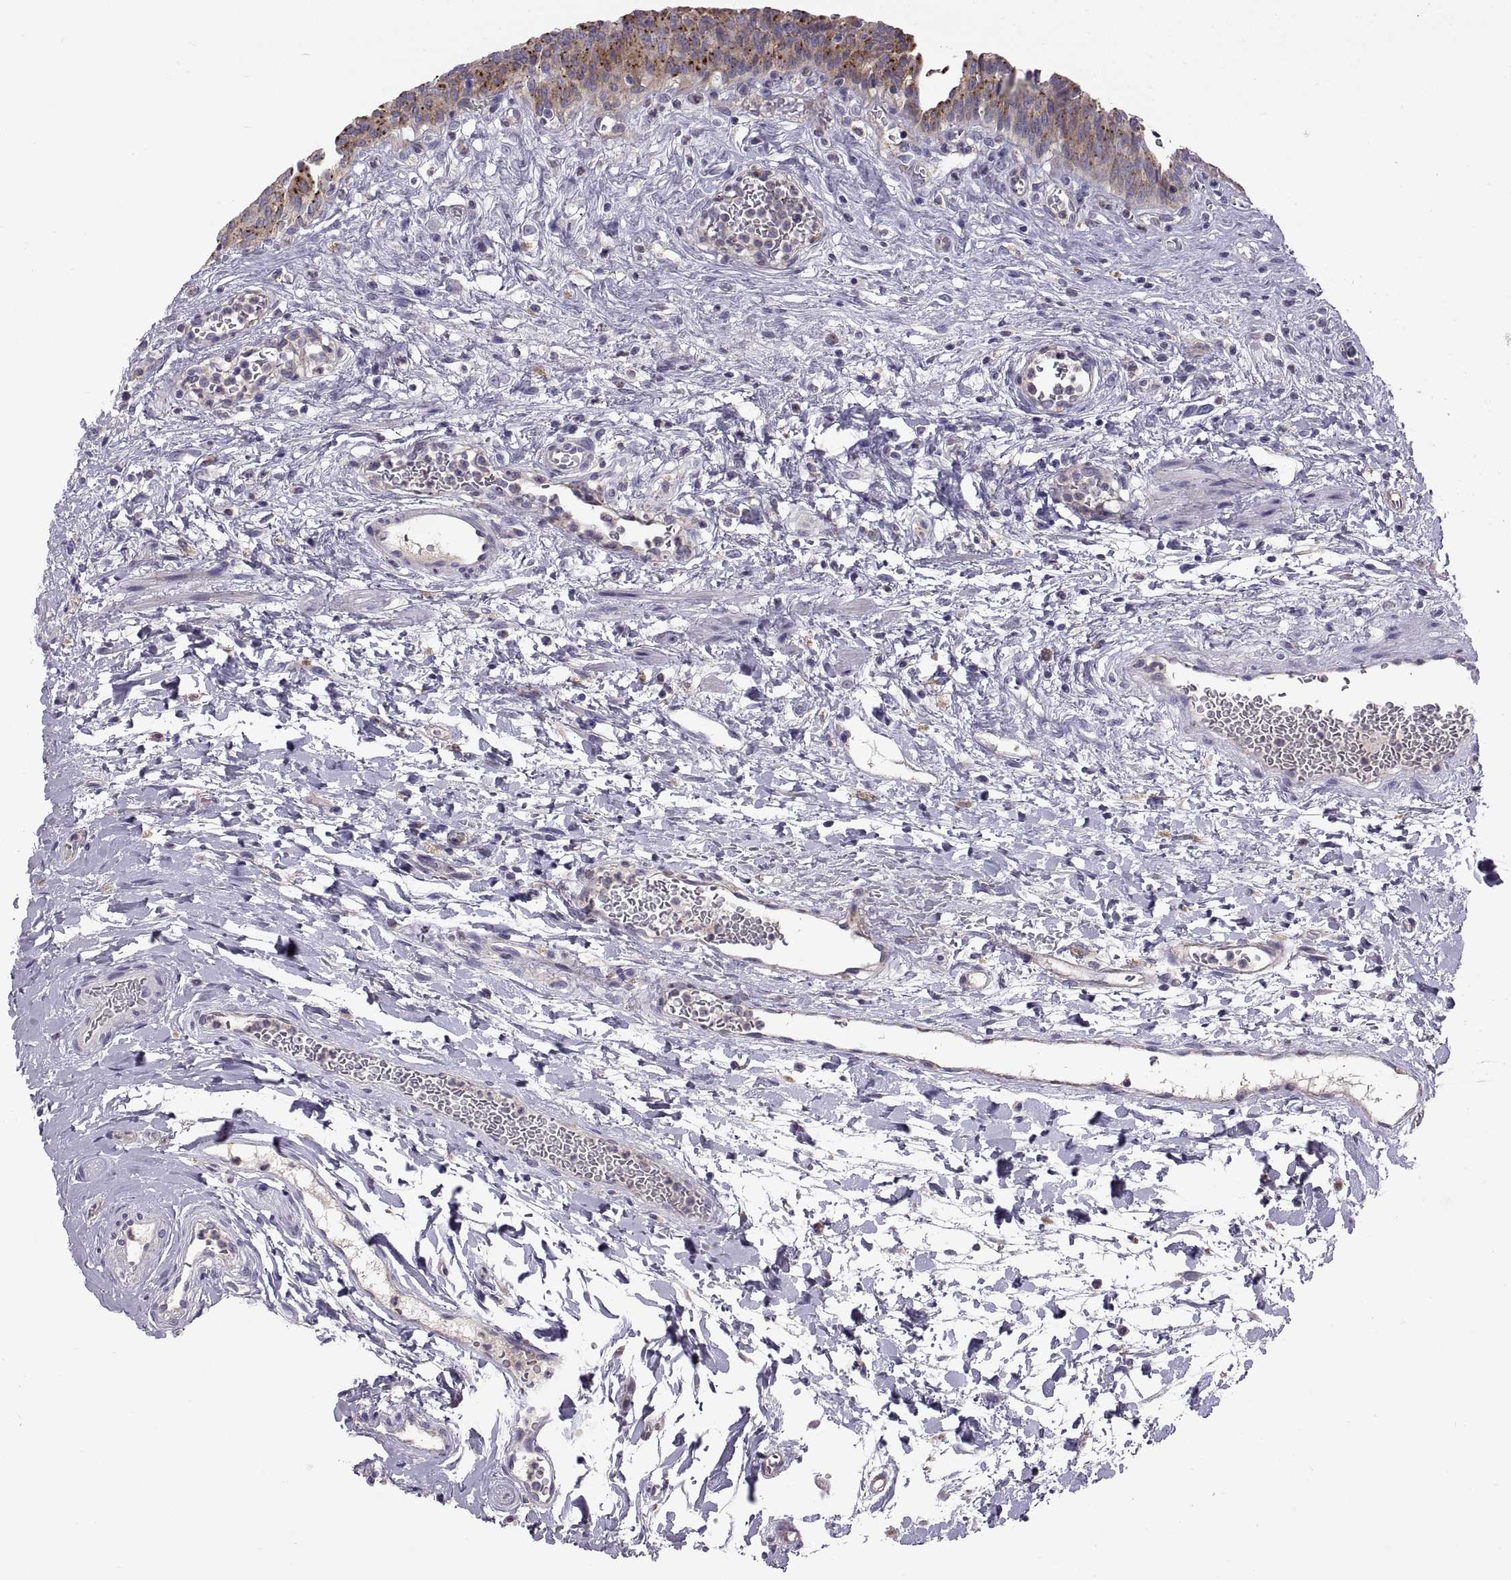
{"staining": {"intensity": "moderate", "quantity": "25%-75%", "location": "cytoplasmic/membranous"}, "tissue": "urinary bladder", "cell_type": "Urothelial cells", "image_type": "normal", "snomed": [{"axis": "morphology", "description": "Normal tissue, NOS"}, {"axis": "topography", "description": "Urinary bladder"}], "caption": "This histopathology image demonstrates IHC staining of normal urinary bladder, with medium moderate cytoplasmic/membranous expression in approximately 25%-75% of urothelial cells.", "gene": "ARSL", "patient": {"sex": "male", "age": 73}}